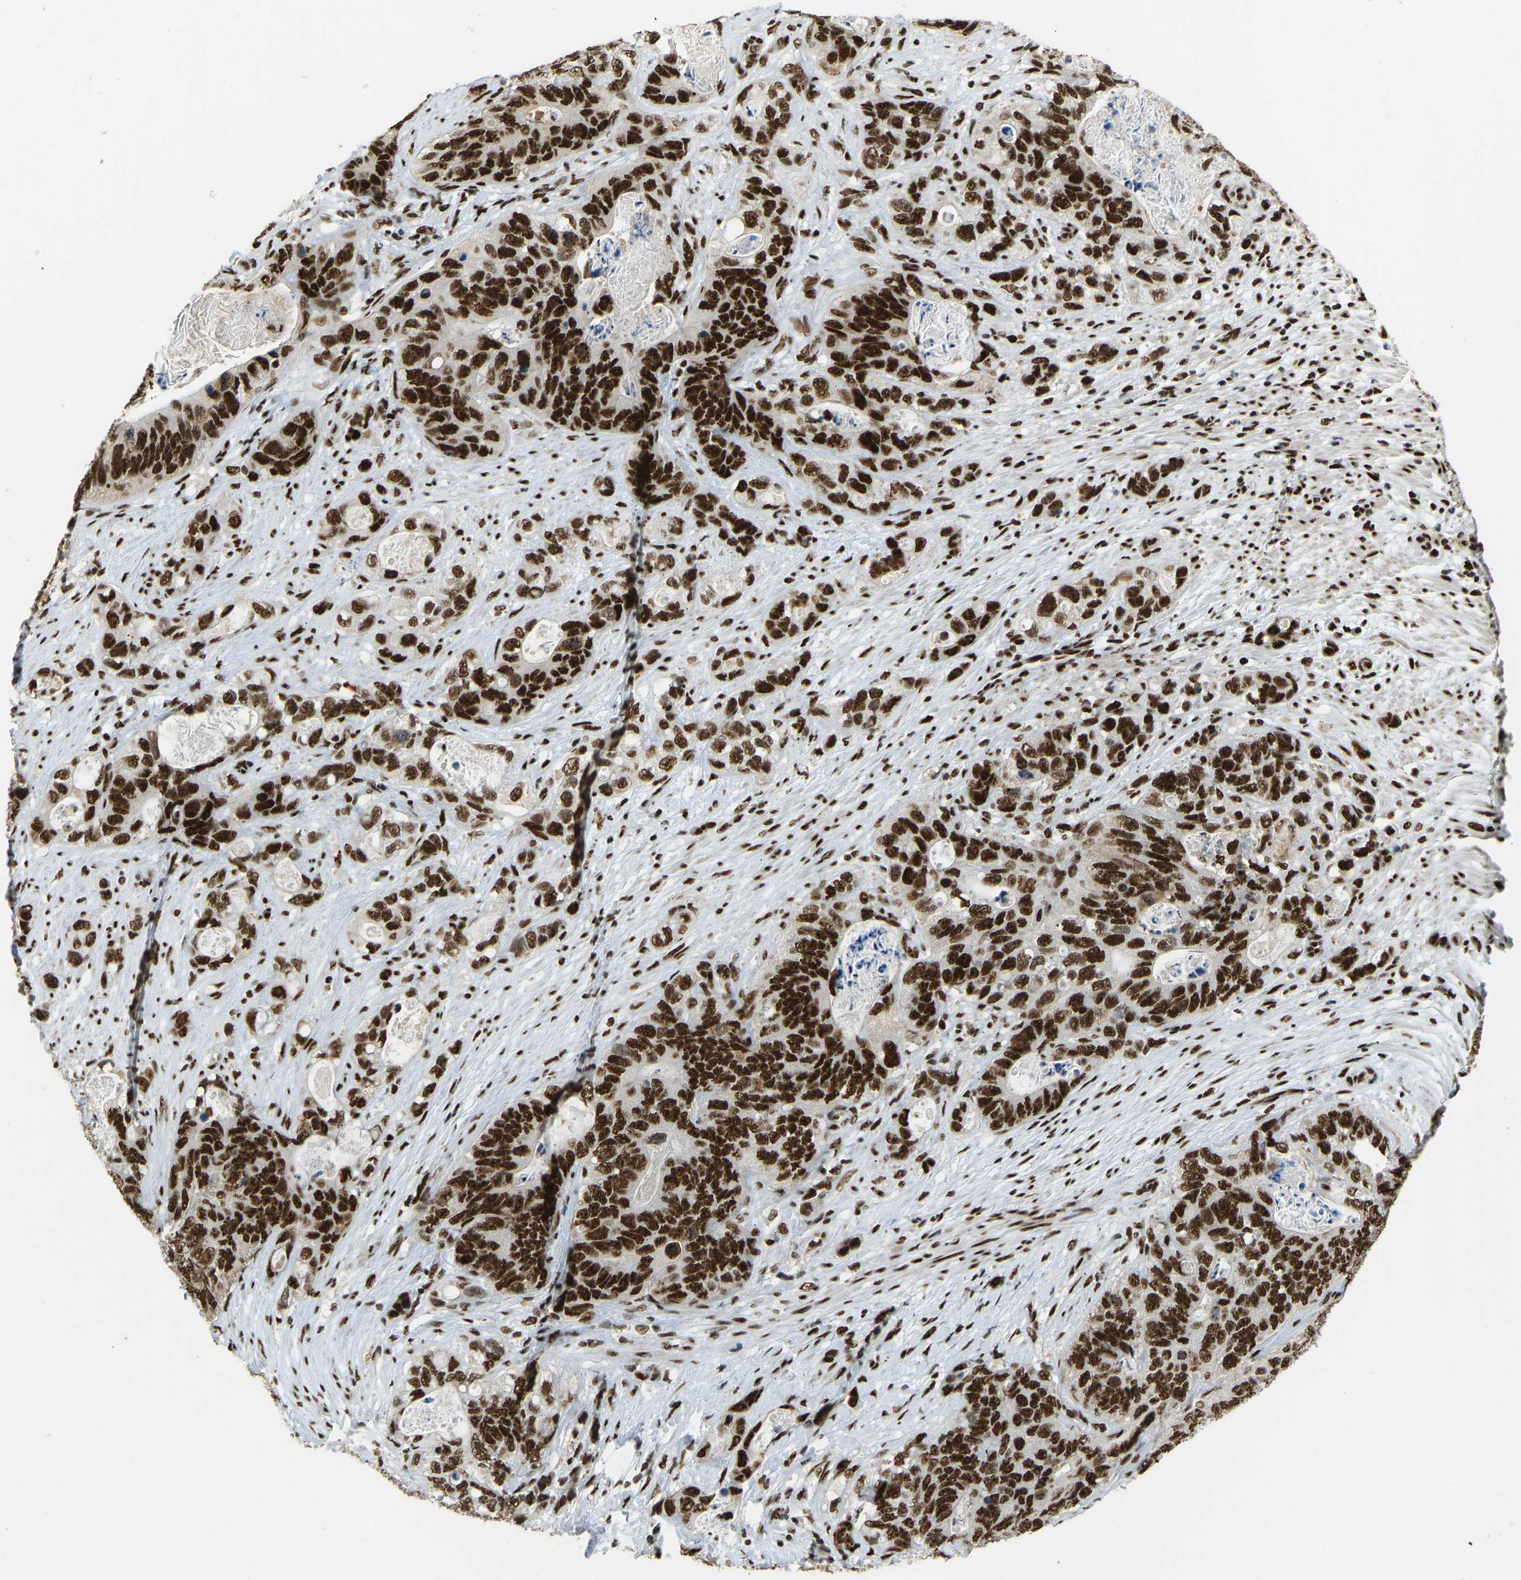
{"staining": {"intensity": "strong", "quantity": ">75%", "location": "nuclear"}, "tissue": "stomach cancer", "cell_type": "Tumor cells", "image_type": "cancer", "snomed": [{"axis": "morphology", "description": "Normal tissue, NOS"}, {"axis": "morphology", "description": "Adenocarcinoma, NOS"}, {"axis": "topography", "description": "Stomach"}], "caption": "Human stomach cancer (adenocarcinoma) stained for a protein (brown) exhibits strong nuclear positive positivity in approximately >75% of tumor cells.", "gene": "FOXK1", "patient": {"sex": "female", "age": 89}}